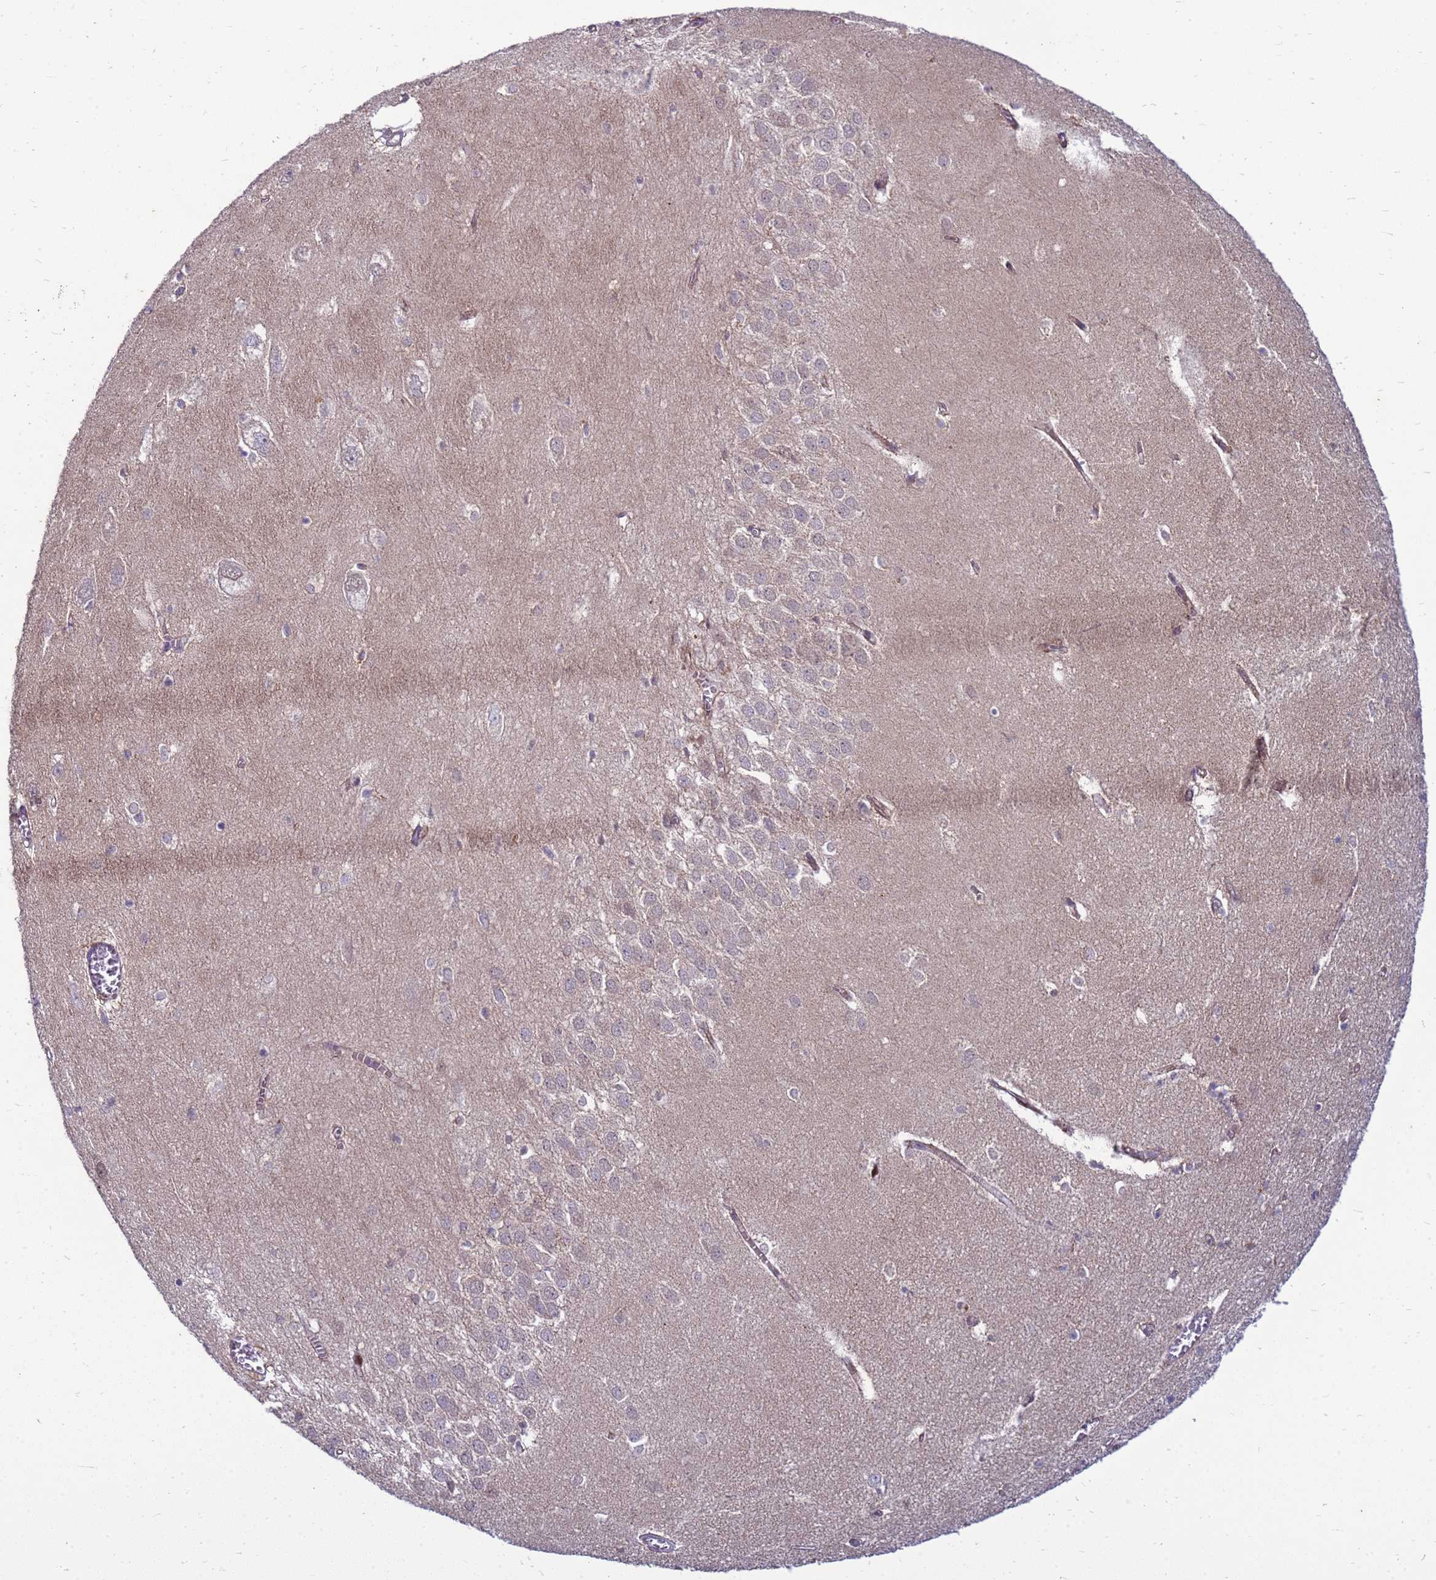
{"staining": {"intensity": "weak", "quantity": "<25%", "location": "cytoplasmic/membranous"}, "tissue": "hippocampus", "cell_type": "Glial cells", "image_type": "normal", "snomed": [{"axis": "morphology", "description": "Normal tissue, NOS"}, {"axis": "topography", "description": "Hippocampus"}], "caption": "Normal hippocampus was stained to show a protein in brown. There is no significant expression in glial cells. The staining is performed using DAB brown chromogen with nuclei counter-stained in using hematoxylin.", "gene": "RSPO1", "patient": {"sex": "female", "age": 64}}